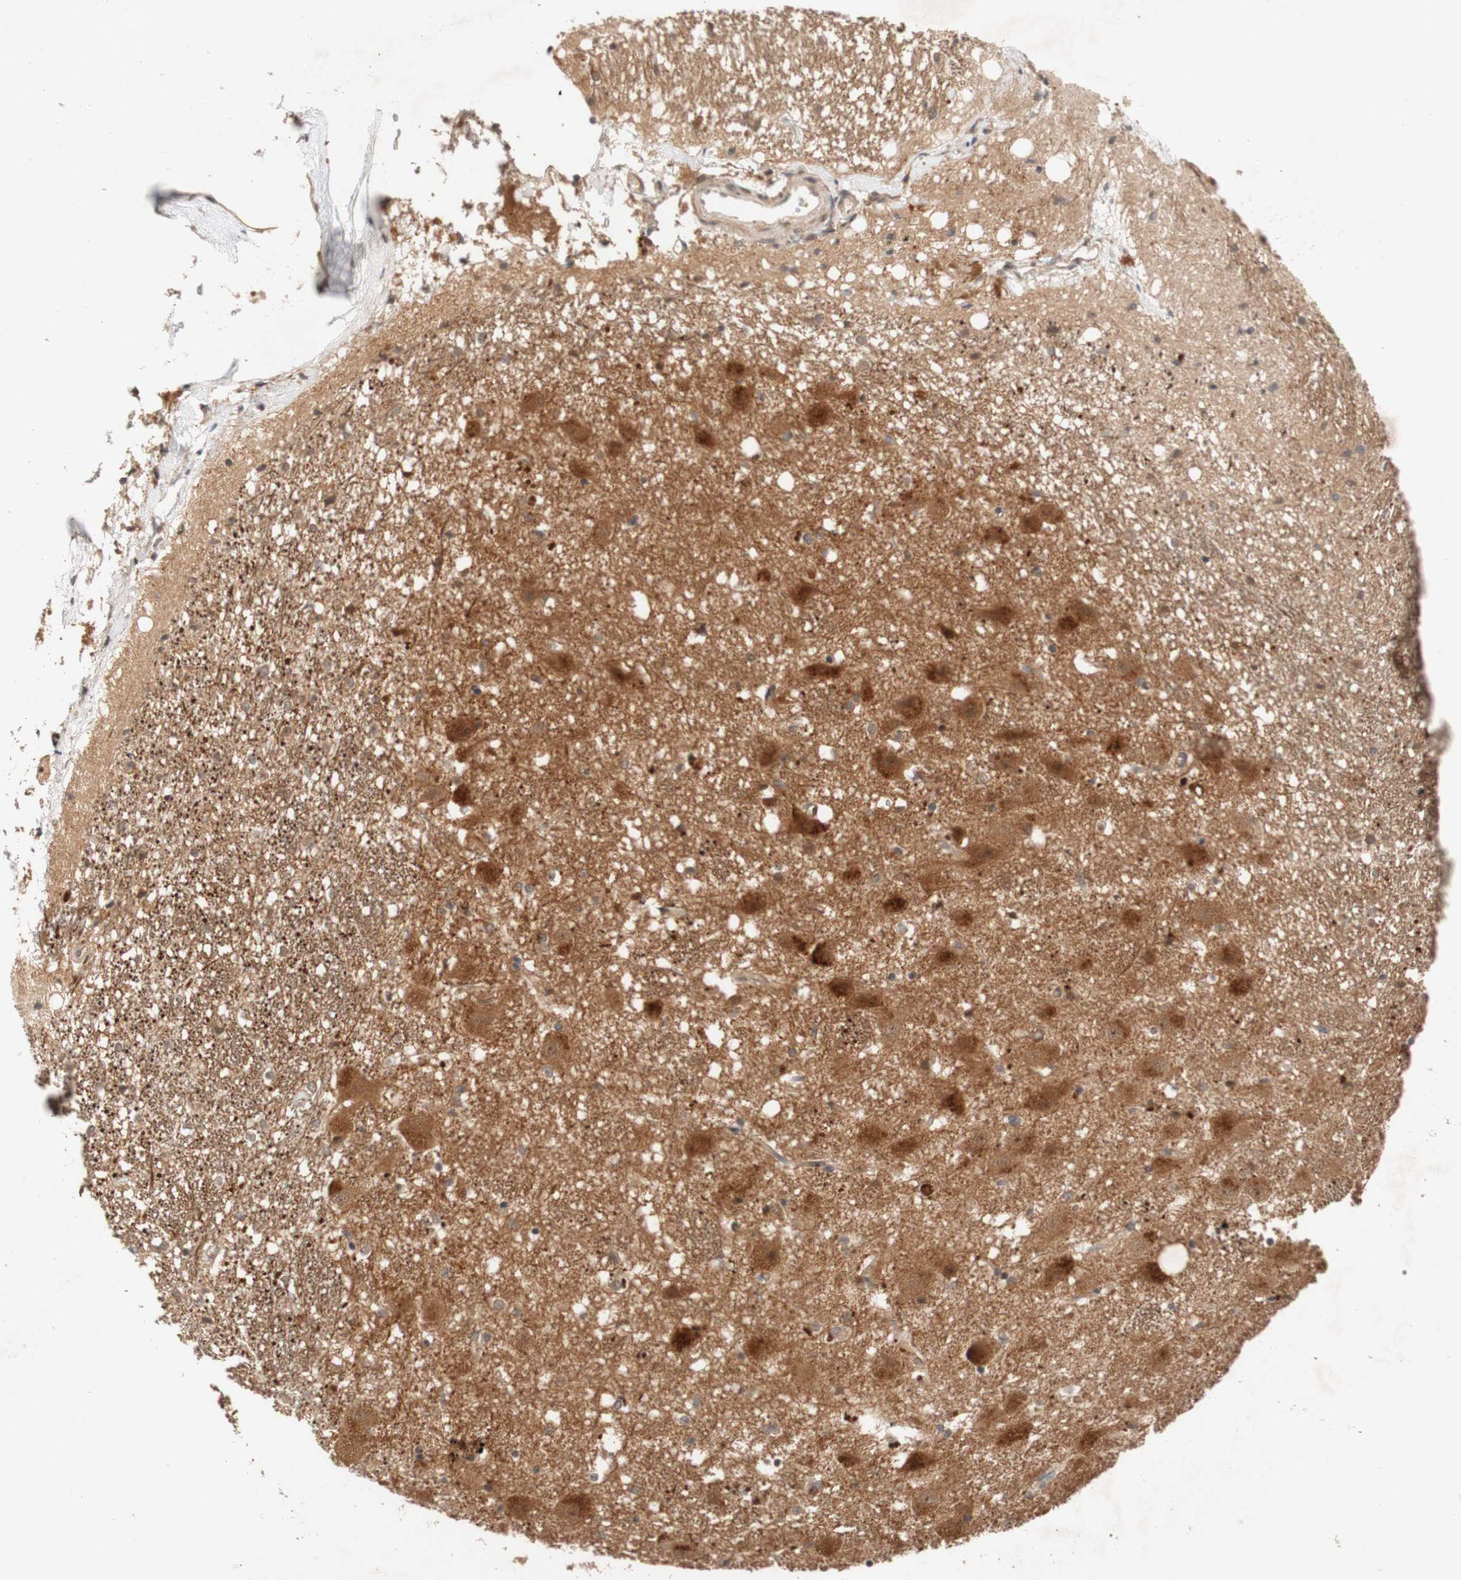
{"staining": {"intensity": "negative", "quantity": "none", "location": "none"}, "tissue": "hippocampus", "cell_type": "Glial cells", "image_type": "normal", "snomed": [{"axis": "morphology", "description": "Normal tissue, NOS"}, {"axis": "topography", "description": "Hippocampus"}], "caption": "This is an immunohistochemistry (IHC) histopathology image of normal hippocampus. There is no positivity in glial cells.", "gene": "PIN1", "patient": {"sex": "female", "age": 19}}